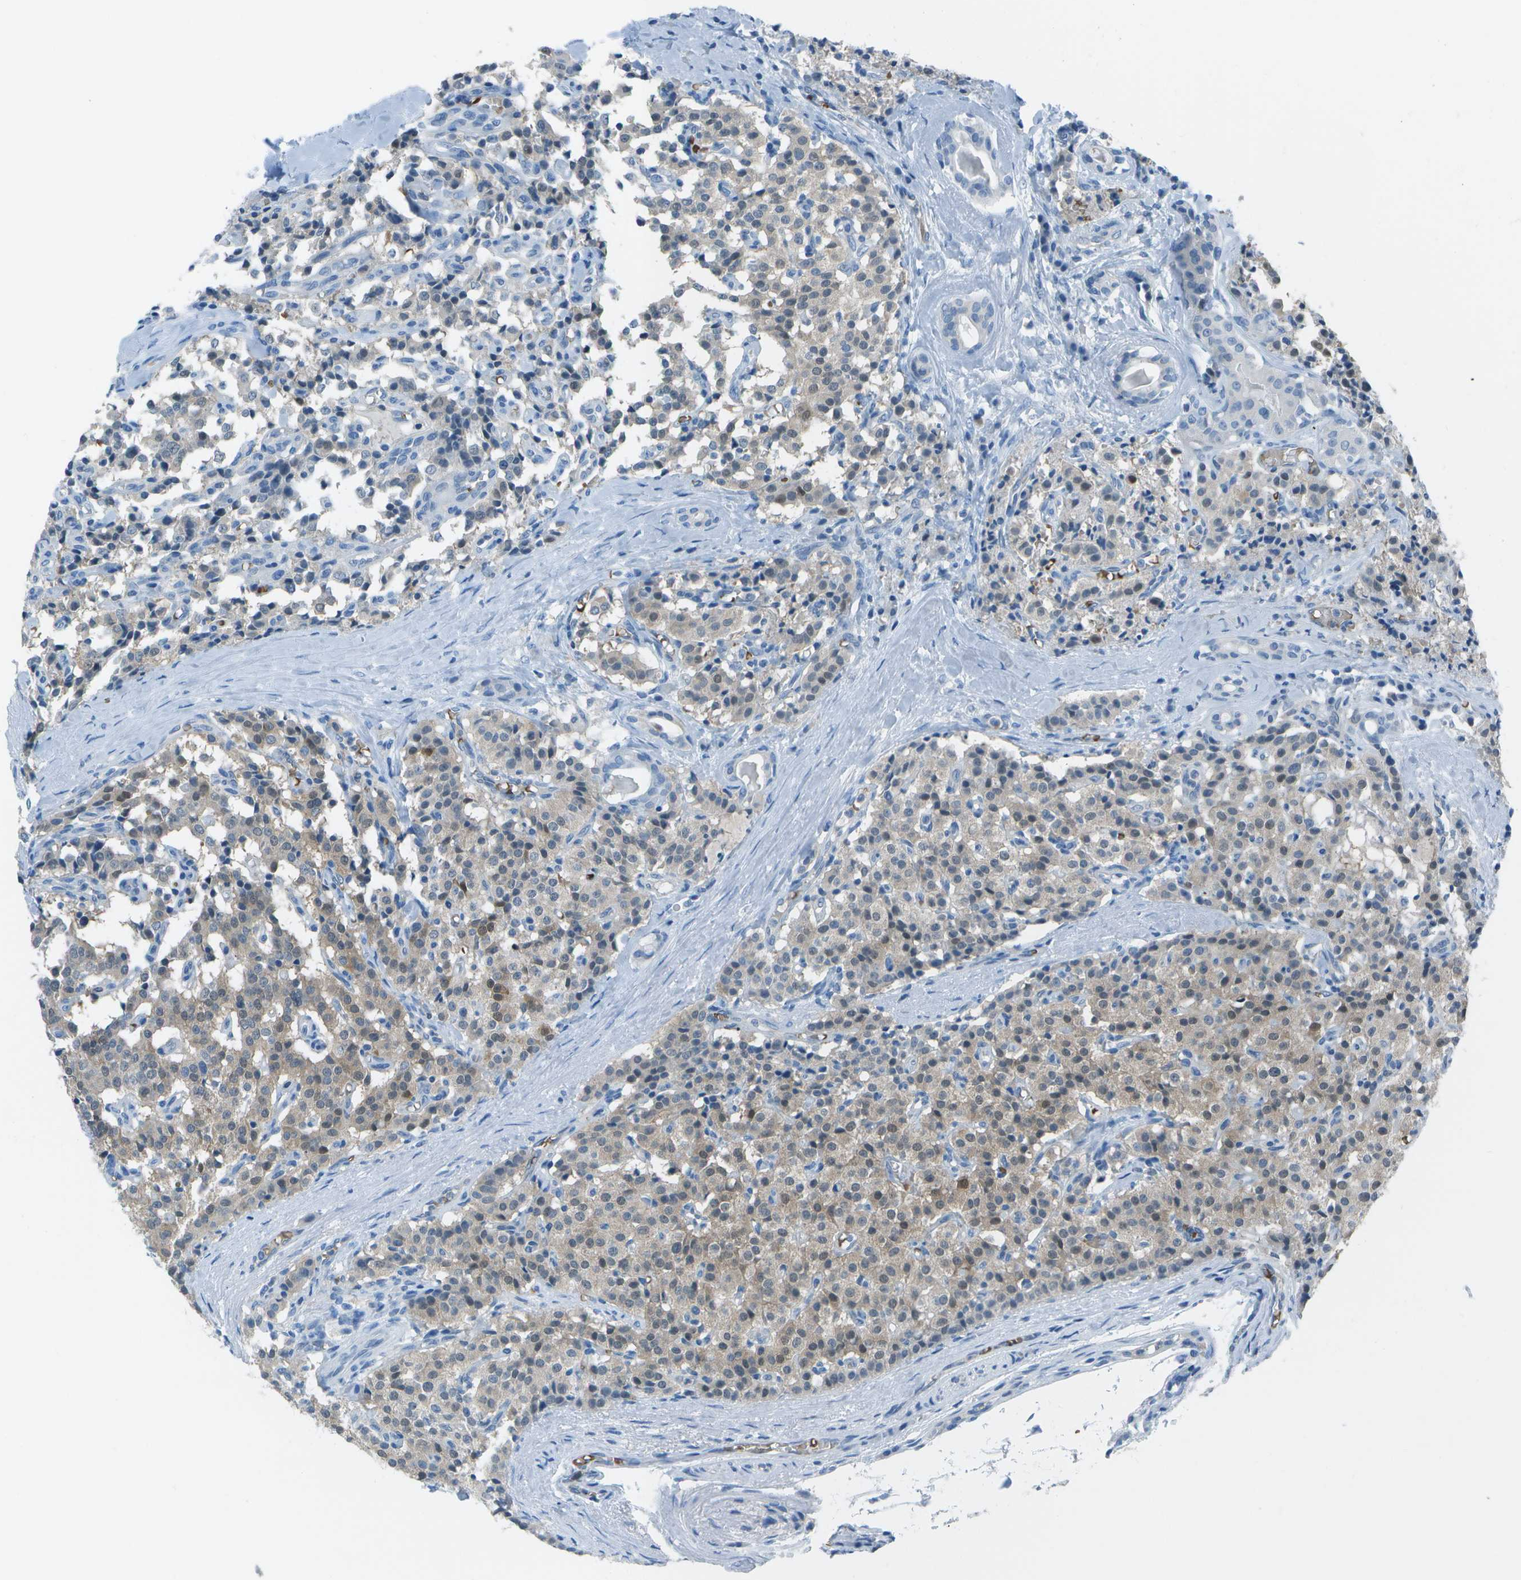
{"staining": {"intensity": "weak", "quantity": "<25%", "location": "cytoplasmic/membranous,nuclear"}, "tissue": "carcinoid", "cell_type": "Tumor cells", "image_type": "cancer", "snomed": [{"axis": "morphology", "description": "Carcinoid, malignant, NOS"}, {"axis": "topography", "description": "Lung"}], "caption": "DAB immunohistochemical staining of carcinoid (malignant) reveals no significant staining in tumor cells.", "gene": "ASL", "patient": {"sex": "male", "age": 30}}